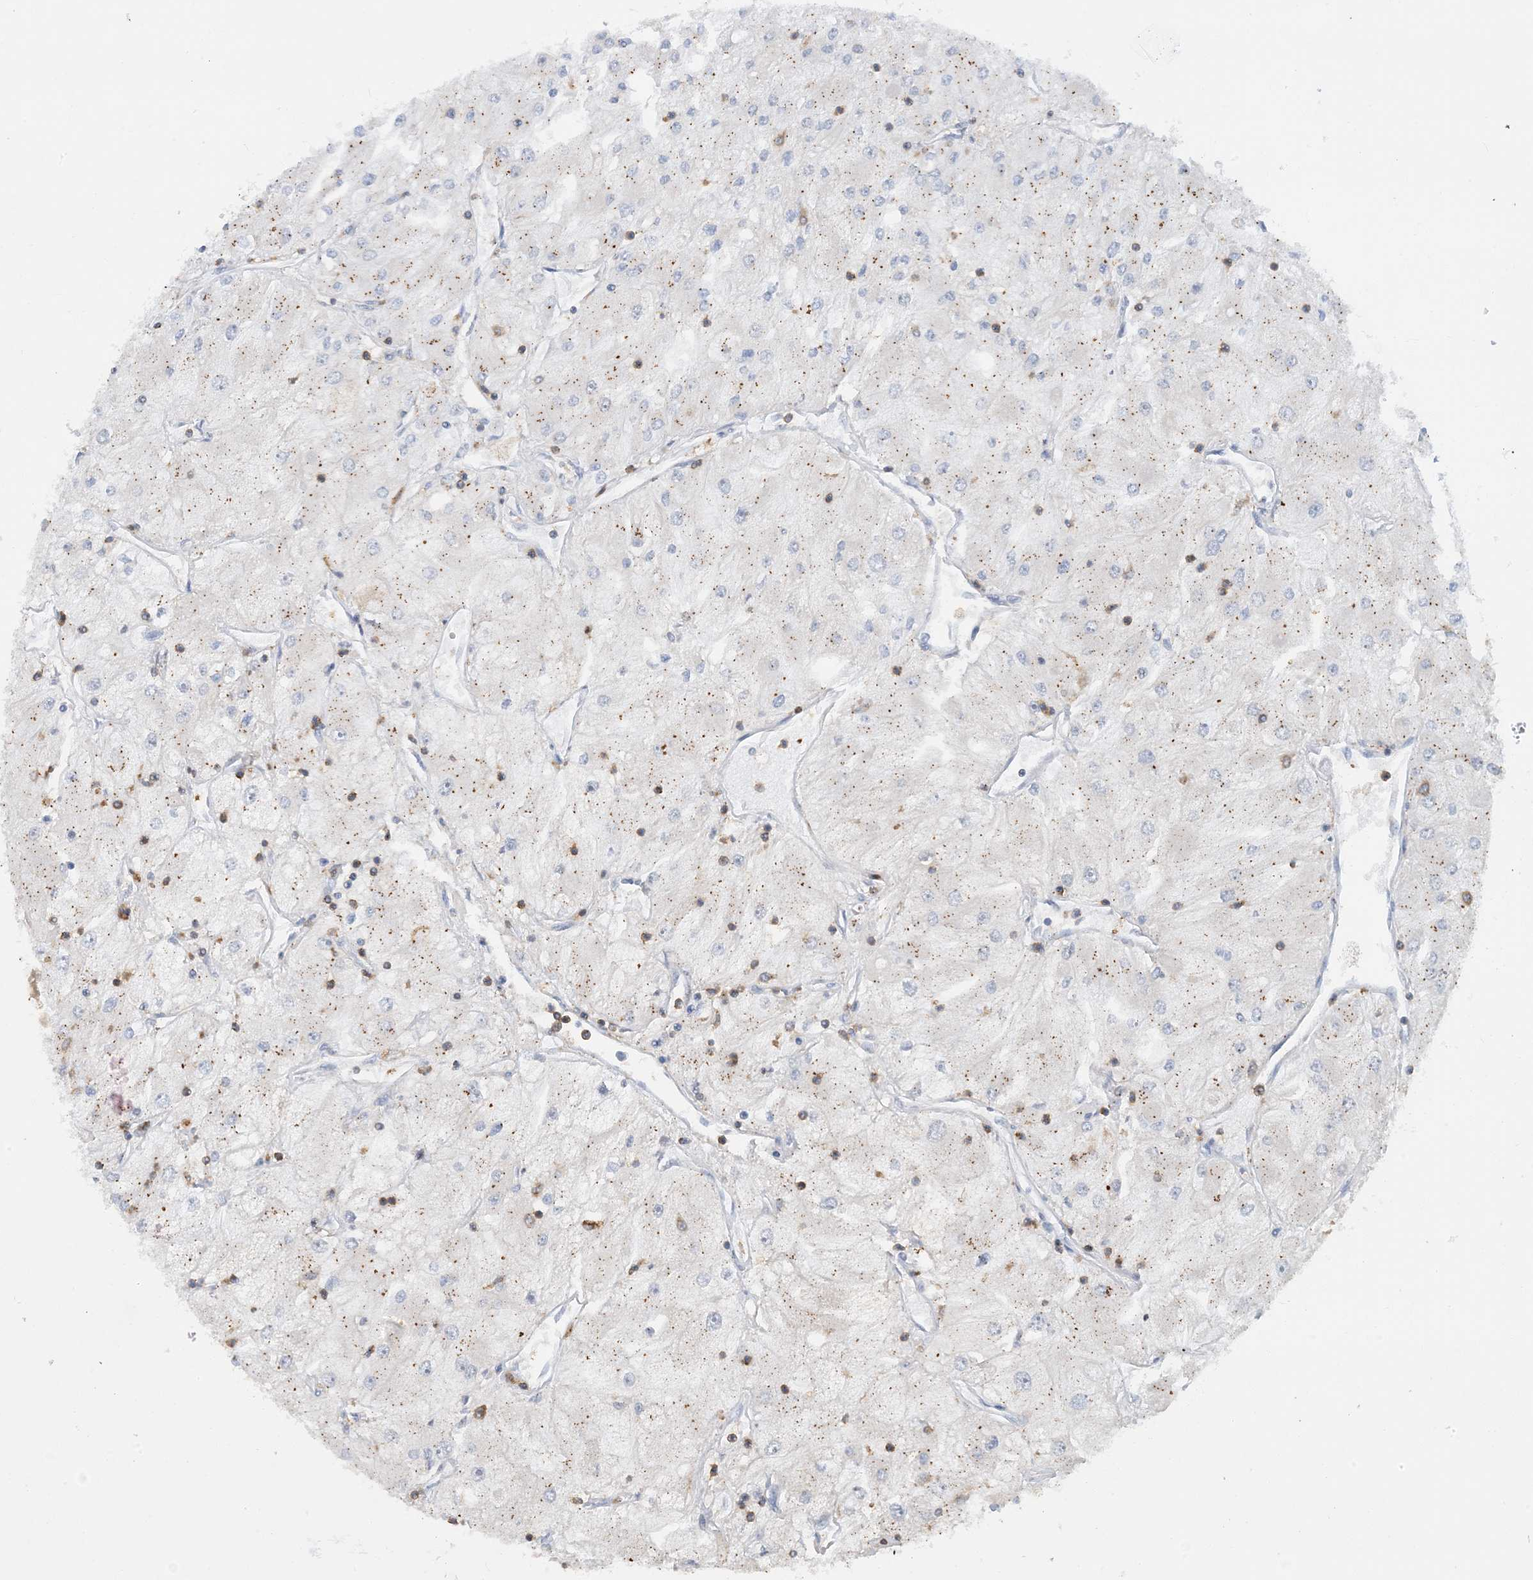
{"staining": {"intensity": "negative", "quantity": "none", "location": "none"}, "tissue": "renal cancer", "cell_type": "Tumor cells", "image_type": "cancer", "snomed": [{"axis": "morphology", "description": "Adenocarcinoma, NOS"}, {"axis": "topography", "description": "Kidney"}], "caption": "Renal cancer was stained to show a protein in brown. There is no significant positivity in tumor cells.", "gene": "SFMBT2", "patient": {"sex": "male", "age": 80}}